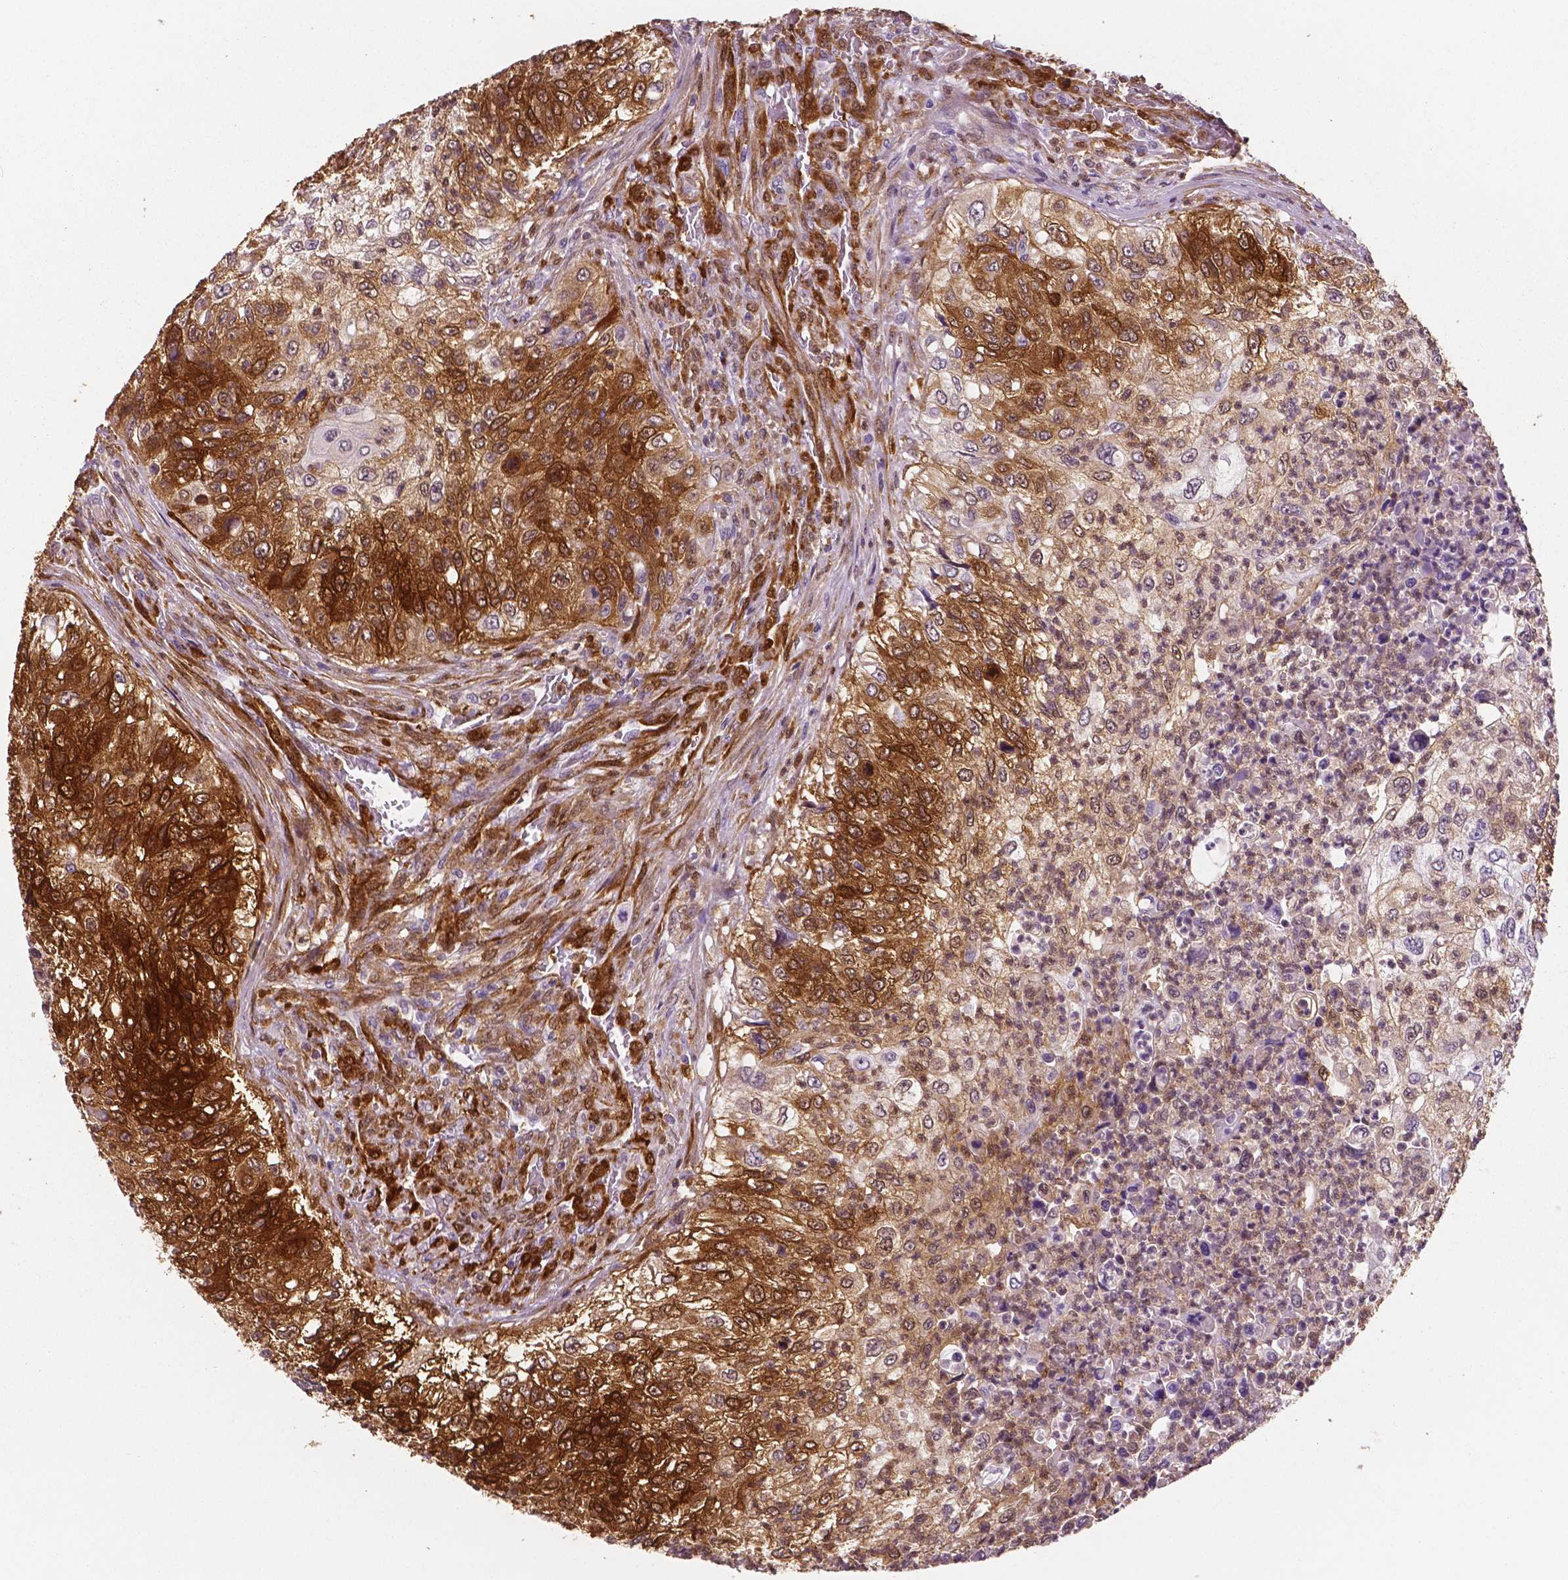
{"staining": {"intensity": "strong", "quantity": ">75%", "location": "cytoplasmic/membranous"}, "tissue": "urothelial cancer", "cell_type": "Tumor cells", "image_type": "cancer", "snomed": [{"axis": "morphology", "description": "Urothelial carcinoma, High grade"}, {"axis": "topography", "description": "Urinary bladder"}], "caption": "Immunohistochemistry (IHC) (DAB) staining of urothelial carcinoma (high-grade) exhibits strong cytoplasmic/membranous protein positivity in approximately >75% of tumor cells.", "gene": "PHGDH", "patient": {"sex": "female", "age": 60}}